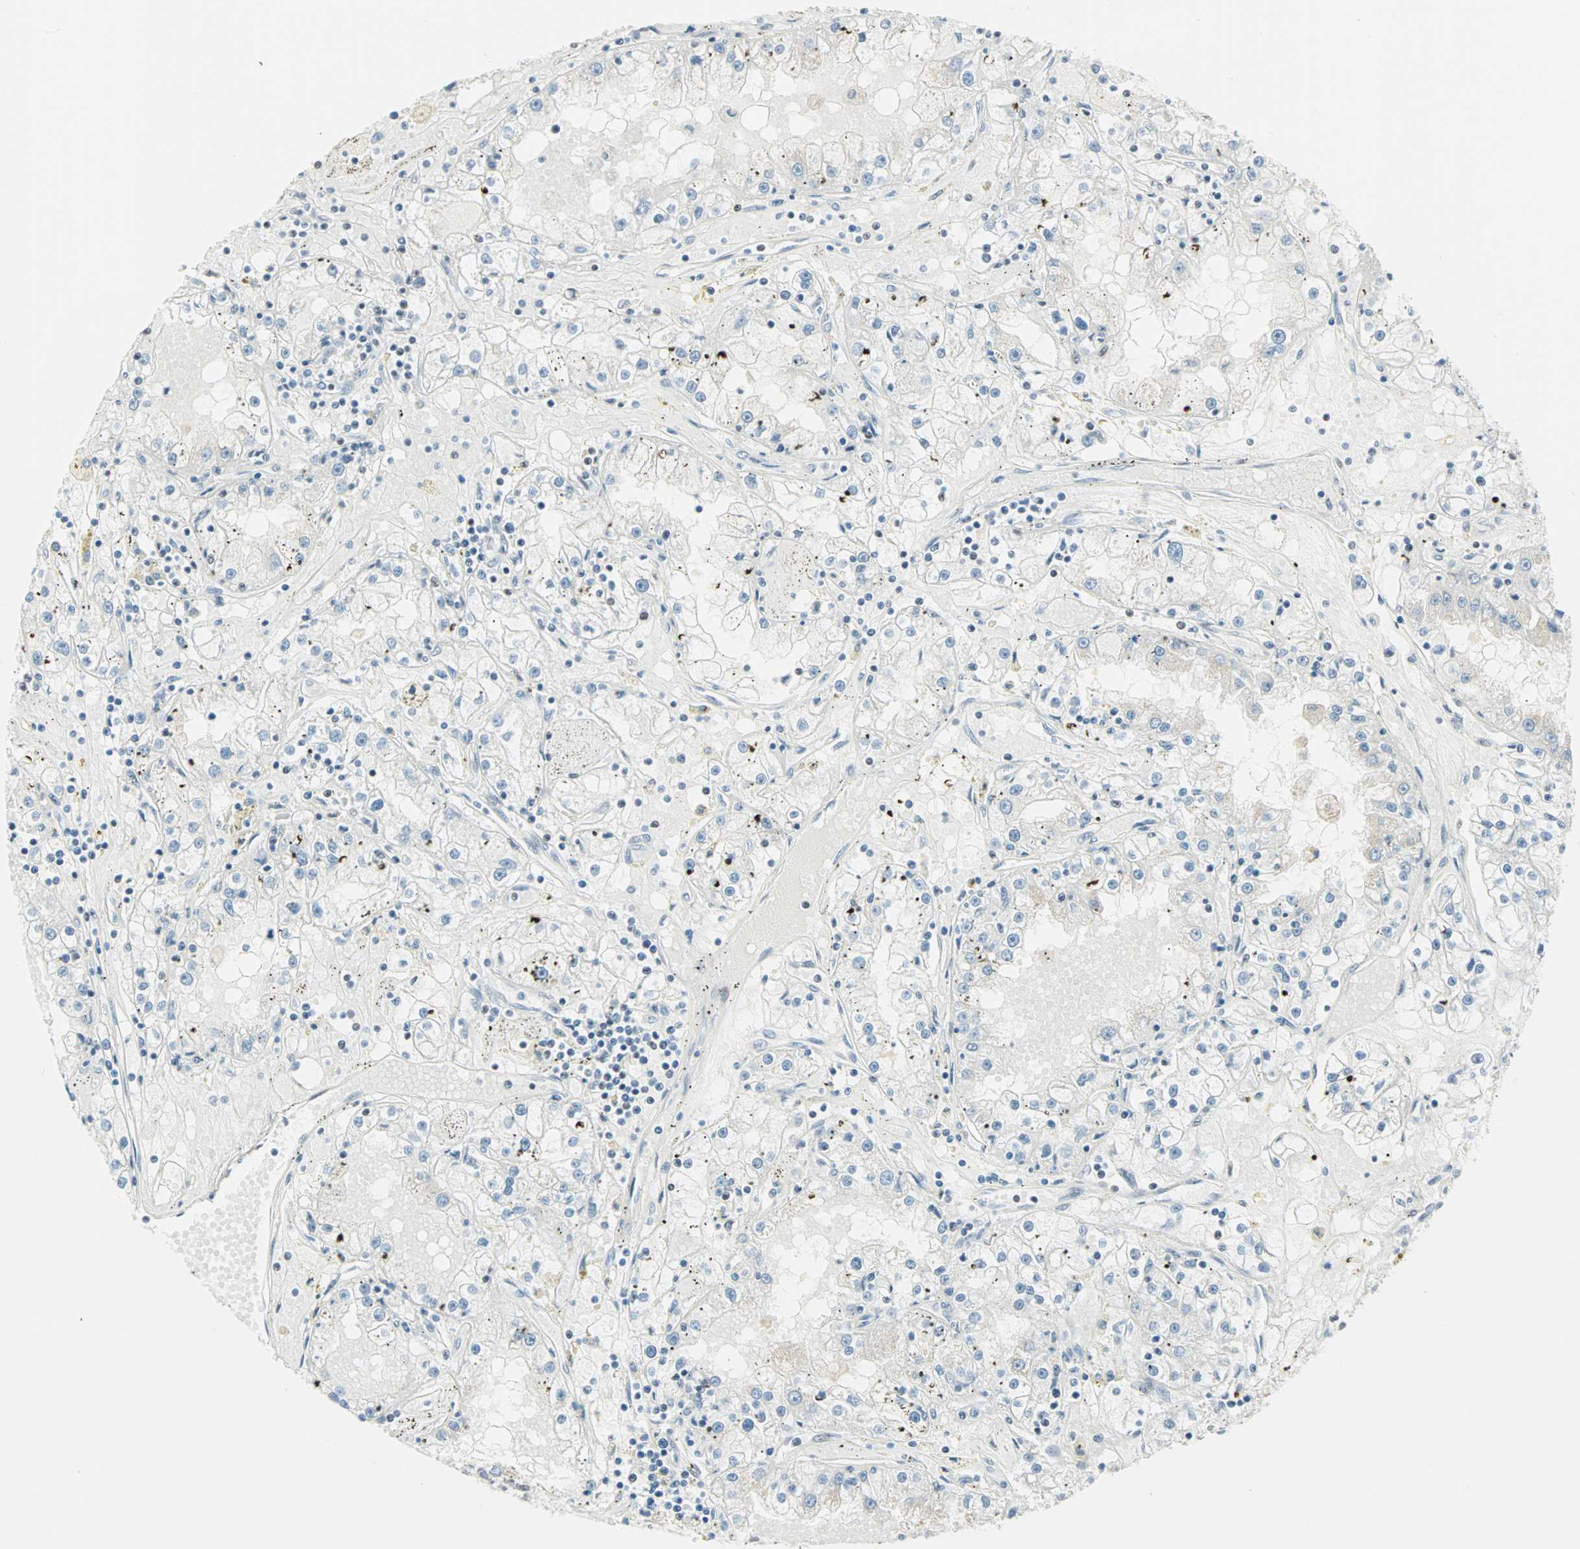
{"staining": {"intensity": "negative", "quantity": "none", "location": "none"}, "tissue": "renal cancer", "cell_type": "Tumor cells", "image_type": "cancer", "snomed": [{"axis": "morphology", "description": "Adenocarcinoma, NOS"}, {"axis": "topography", "description": "Kidney"}], "caption": "Tumor cells show no significant protein expression in renal adenocarcinoma. The staining is performed using DAB (3,3'-diaminobenzidine) brown chromogen with nuclei counter-stained in using hematoxylin.", "gene": "PKNOX1", "patient": {"sex": "male", "age": 56}}